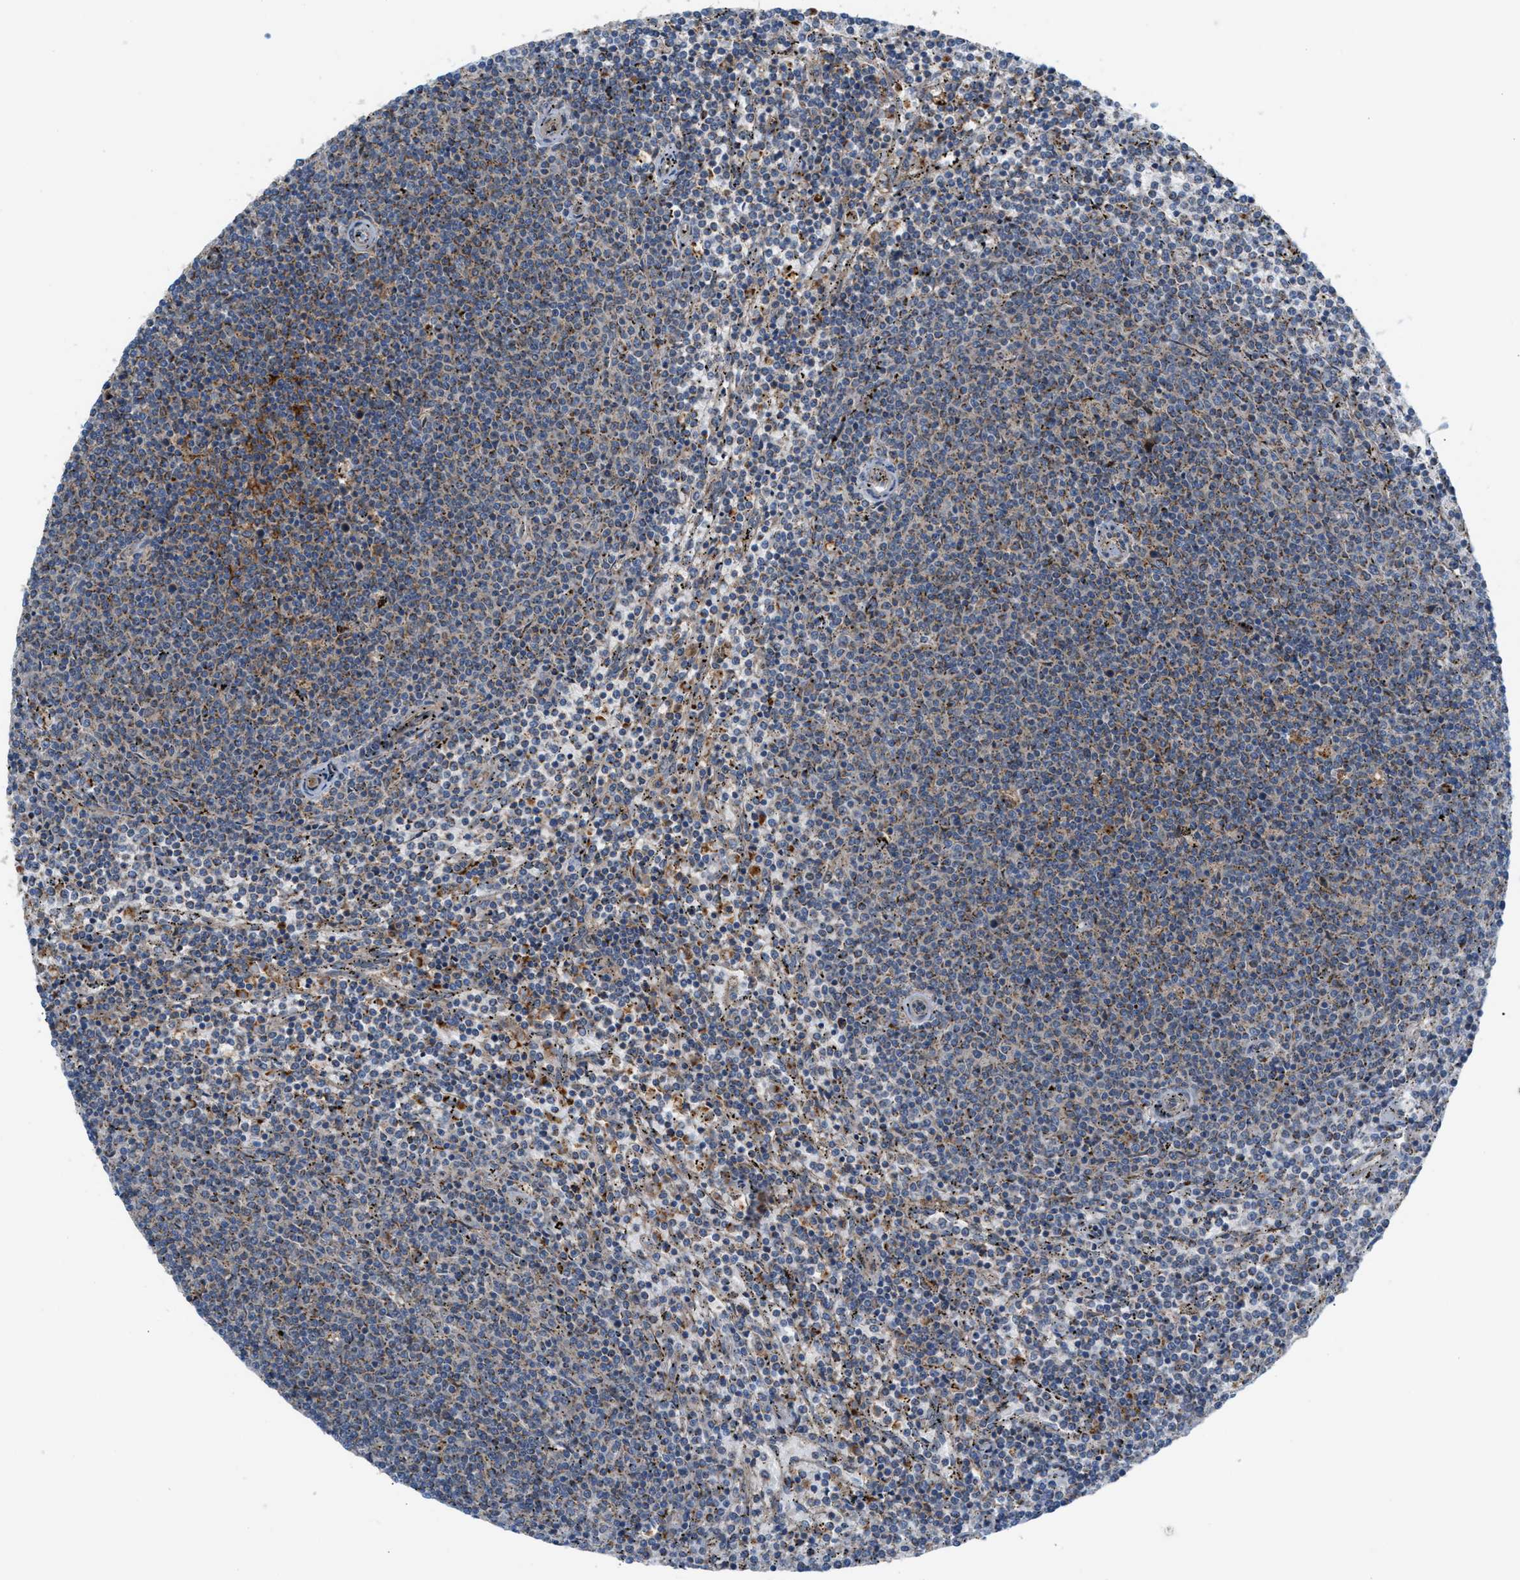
{"staining": {"intensity": "weak", "quantity": "25%-75%", "location": "cytoplasmic/membranous"}, "tissue": "lymphoma", "cell_type": "Tumor cells", "image_type": "cancer", "snomed": [{"axis": "morphology", "description": "Malignant lymphoma, non-Hodgkin's type, Low grade"}, {"axis": "topography", "description": "Spleen"}], "caption": "Protein staining displays weak cytoplasmic/membranous positivity in approximately 25%-75% of tumor cells in lymphoma. The protein of interest is stained brown, and the nuclei are stained in blue (DAB (3,3'-diaminobenzidine) IHC with brightfield microscopy, high magnification).", "gene": "PDCL", "patient": {"sex": "female", "age": 50}}